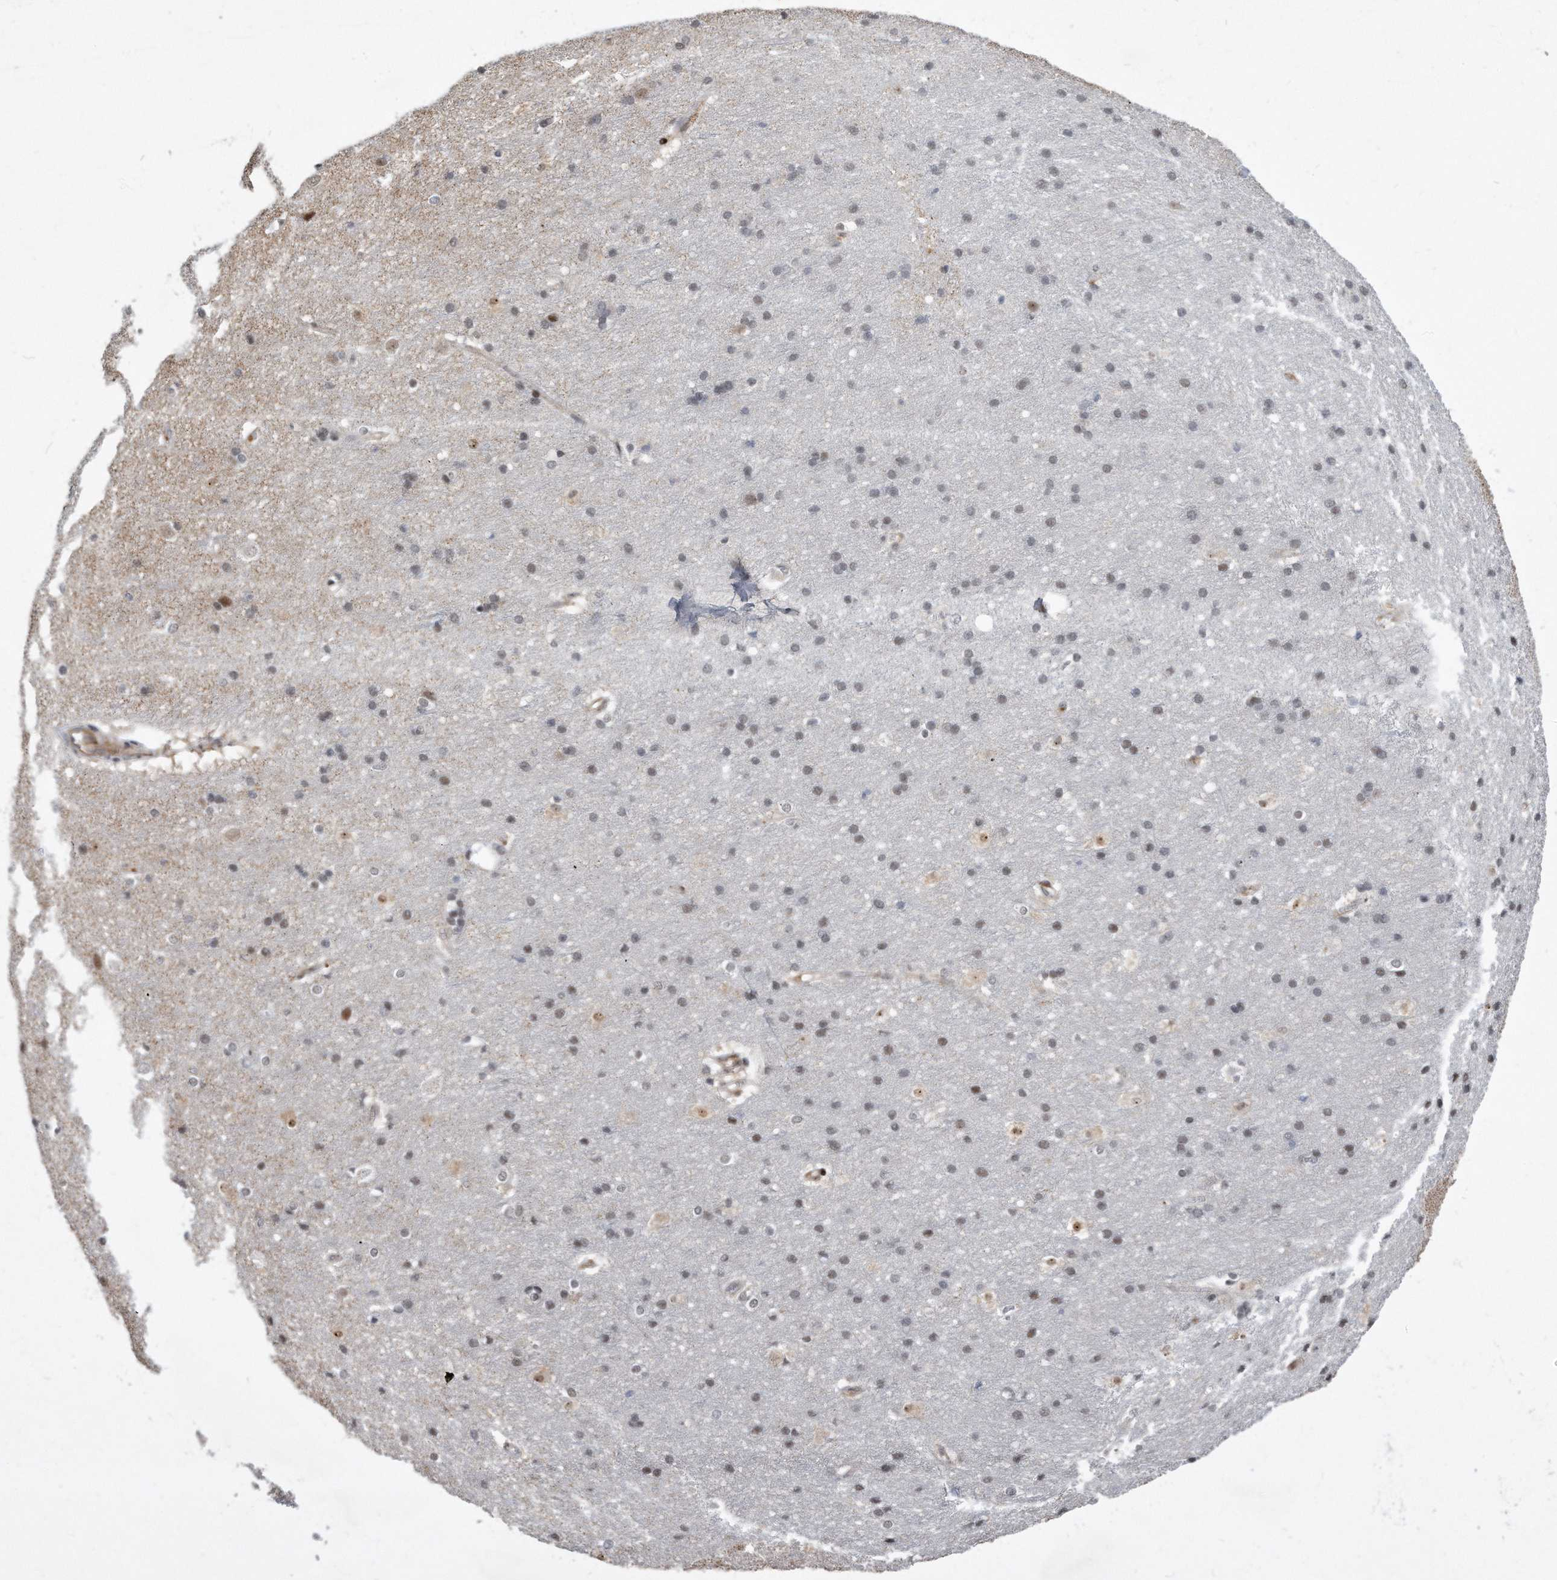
{"staining": {"intensity": "weak", "quantity": "<25%", "location": "cytoplasmic/membranous"}, "tissue": "cerebral cortex", "cell_type": "Endothelial cells", "image_type": "normal", "snomed": [{"axis": "morphology", "description": "Normal tissue, NOS"}, {"axis": "topography", "description": "Cerebral cortex"}], "caption": "Immunohistochemical staining of normal cerebral cortex exhibits no significant expression in endothelial cells. The staining is performed using DAB (3,3'-diaminobenzidine) brown chromogen with nuclei counter-stained in using hematoxylin.", "gene": "PGBD2", "patient": {"sex": "male", "age": 54}}